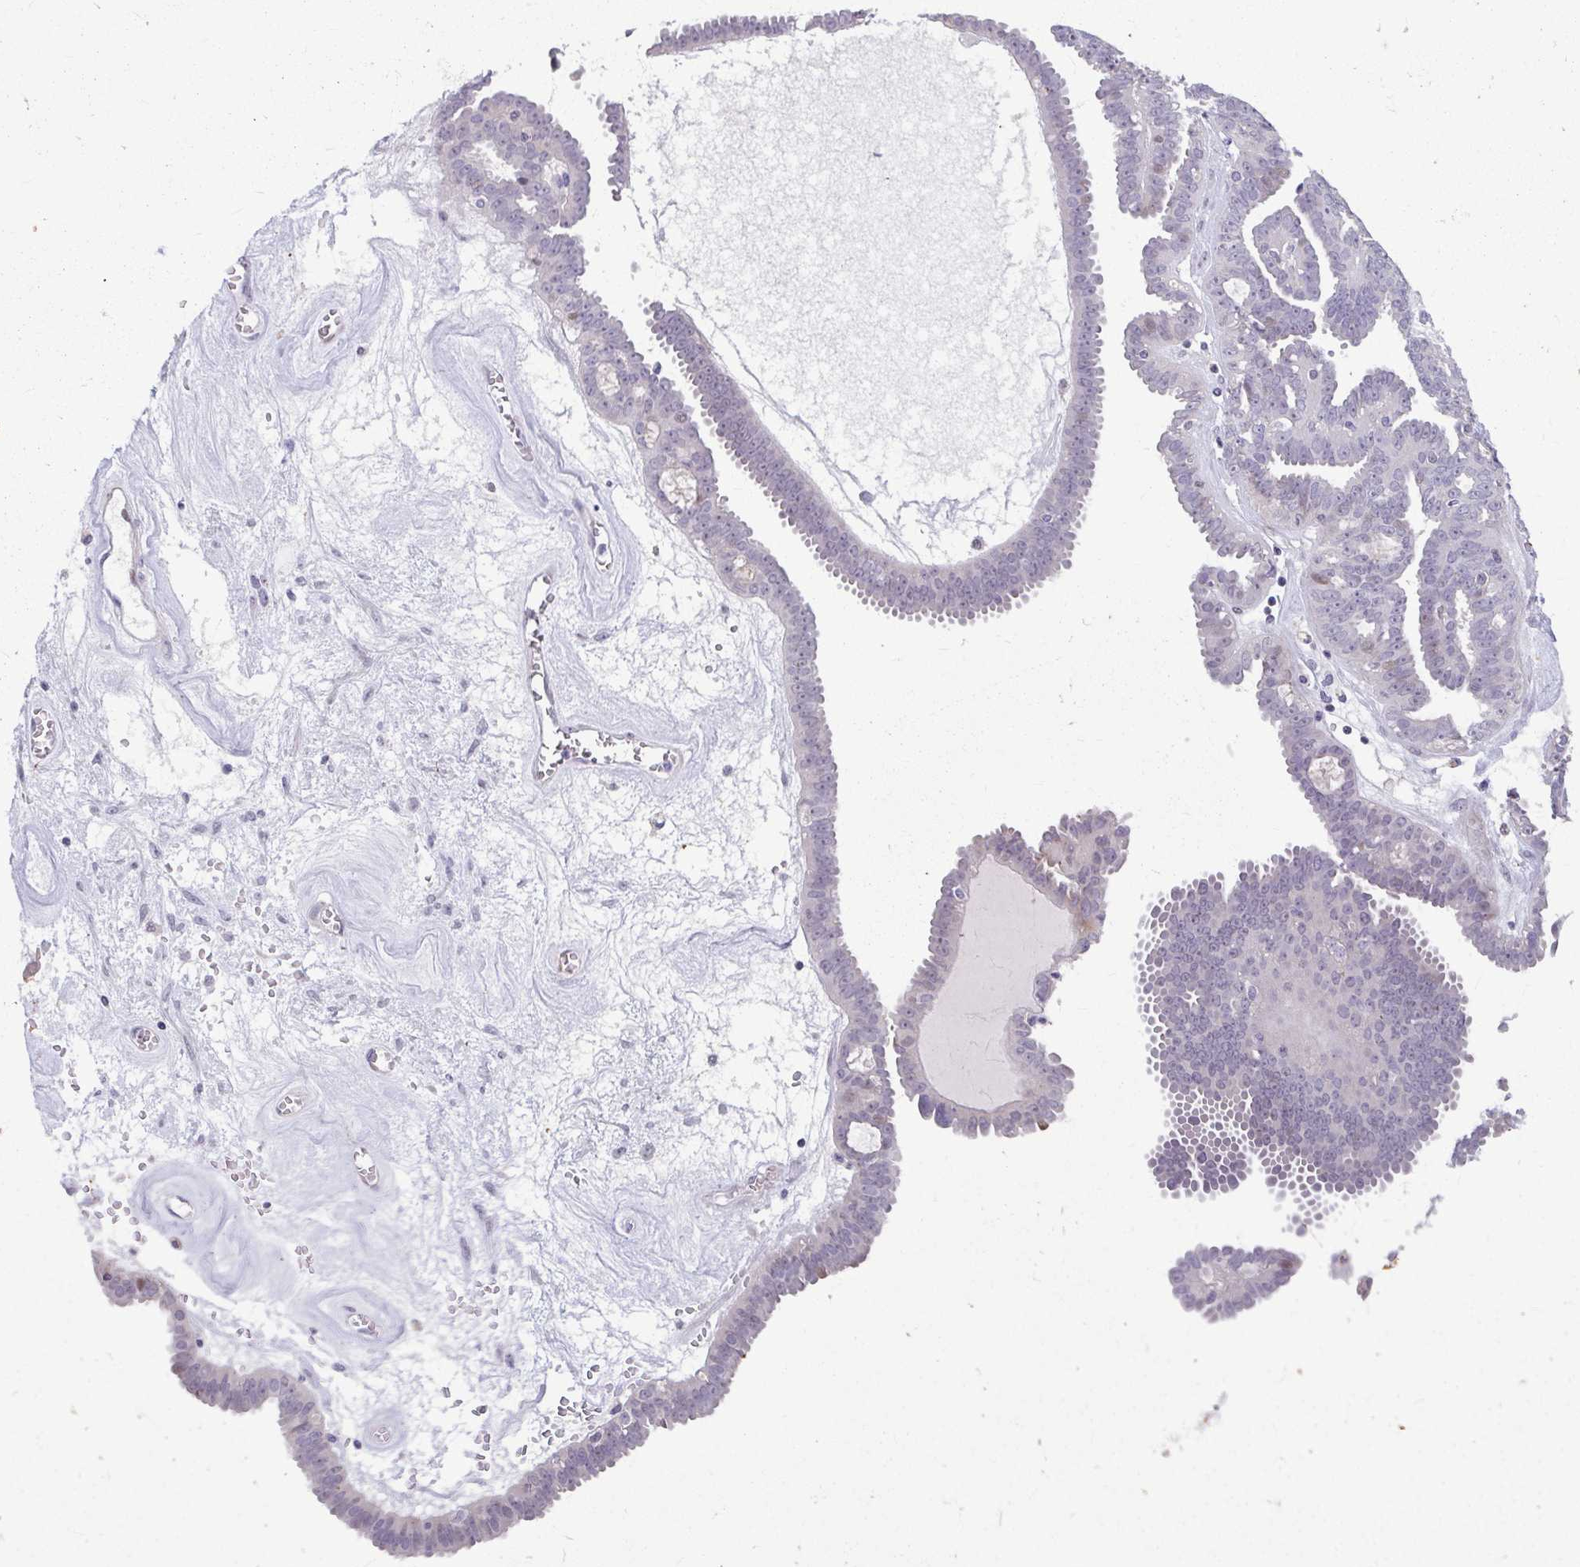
{"staining": {"intensity": "negative", "quantity": "none", "location": "none"}, "tissue": "ovarian cancer", "cell_type": "Tumor cells", "image_type": "cancer", "snomed": [{"axis": "morphology", "description": "Cystadenocarcinoma, serous, NOS"}, {"axis": "topography", "description": "Ovary"}], "caption": "A high-resolution image shows immunohistochemistry staining of ovarian serous cystadenocarcinoma, which demonstrates no significant positivity in tumor cells. (Immunohistochemistry (ihc), brightfield microscopy, high magnification).", "gene": "ODF1", "patient": {"sex": "female", "age": 71}}